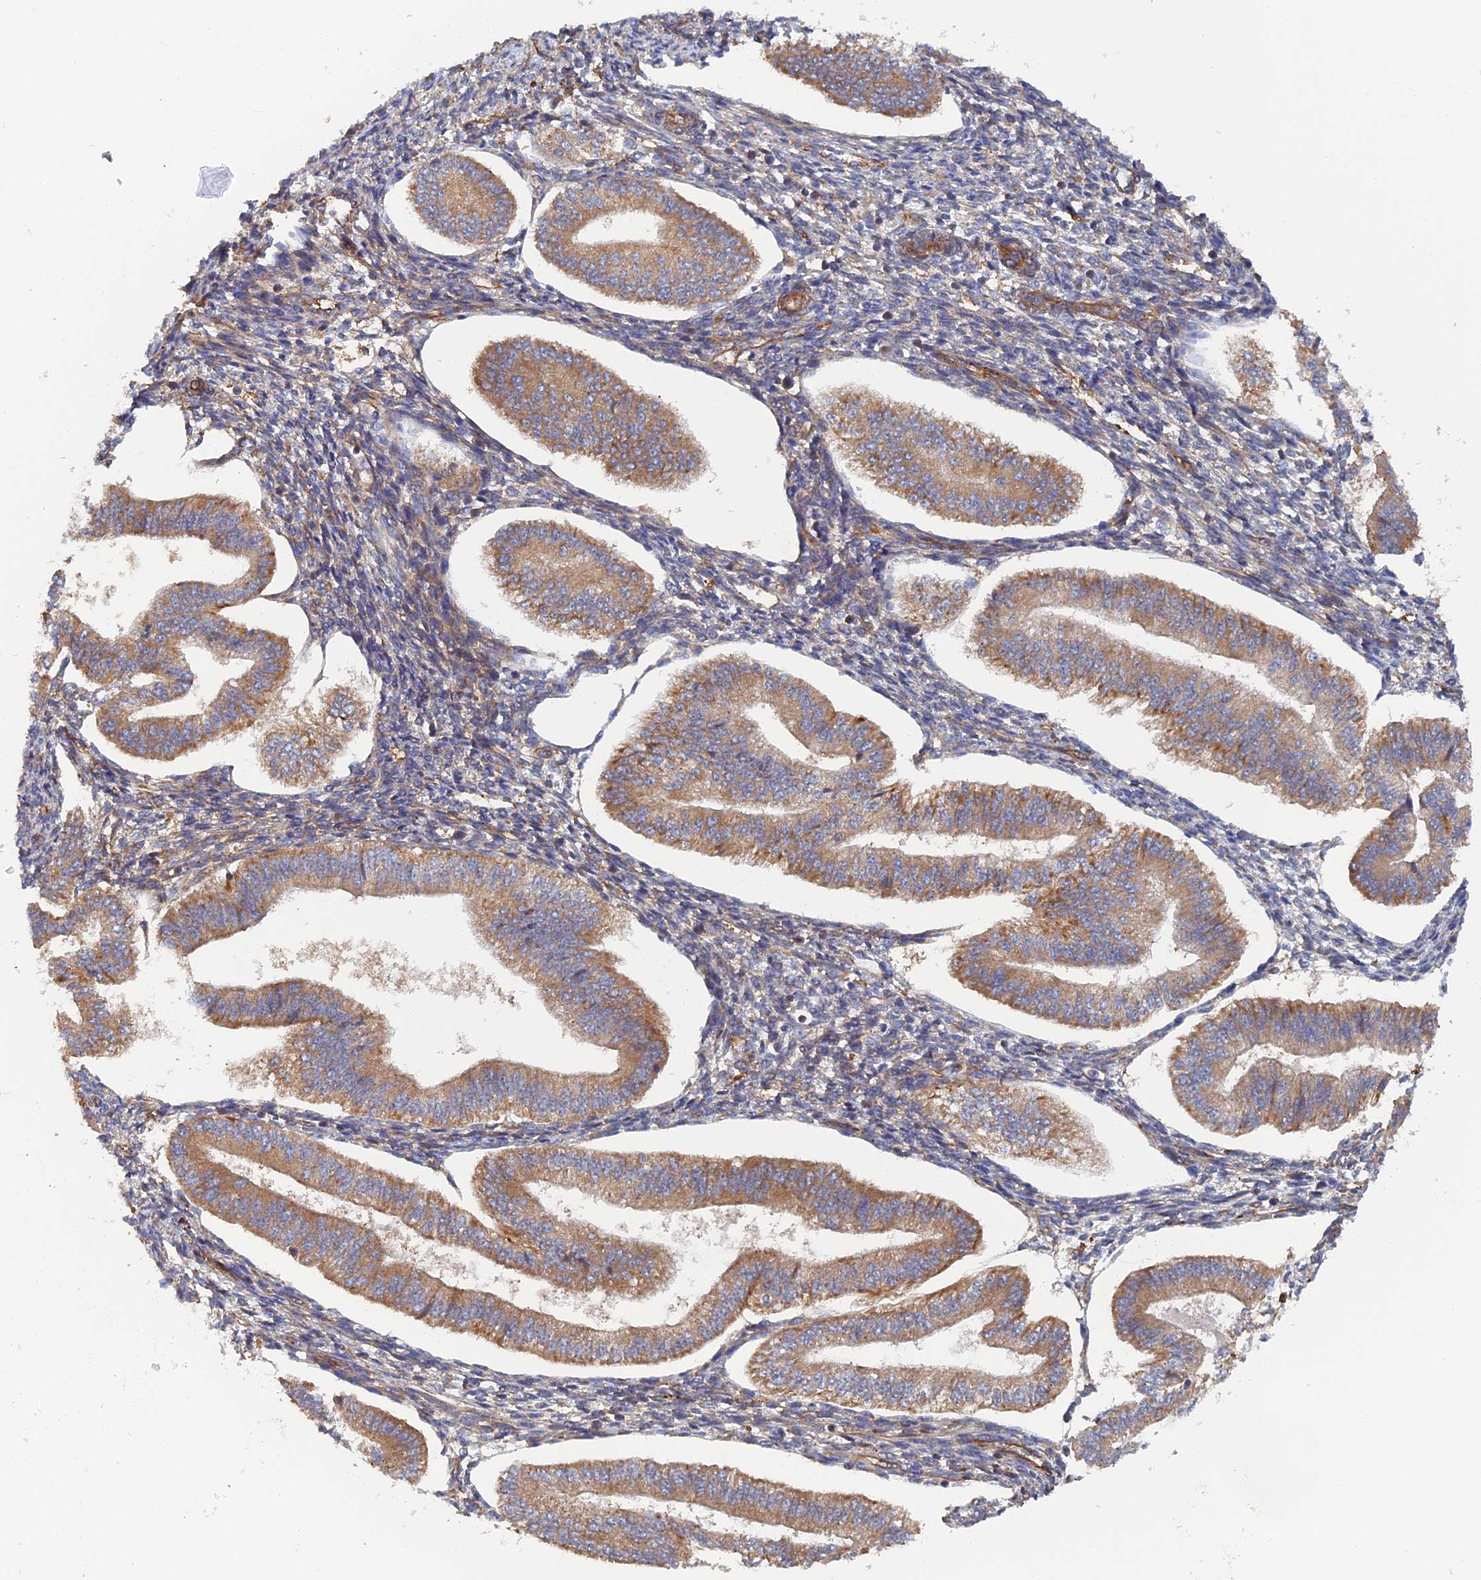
{"staining": {"intensity": "moderate", "quantity": "25%-75%", "location": "cytoplasmic/membranous"}, "tissue": "endometrium", "cell_type": "Cells in endometrial stroma", "image_type": "normal", "snomed": [{"axis": "morphology", "description": "Normal tissue, NOS"}, {"axis": "topography", "description": "Endometrium"}], "caption": "There is medium levels of moderate cytoplasmic/membranous positivity in cells in endometrial stroma of benign endometrium, as demonstrated by immunohistochemical staining (brown color).", "gene": "TMEM196", "patient": {"sex": "female", "age": 34}}